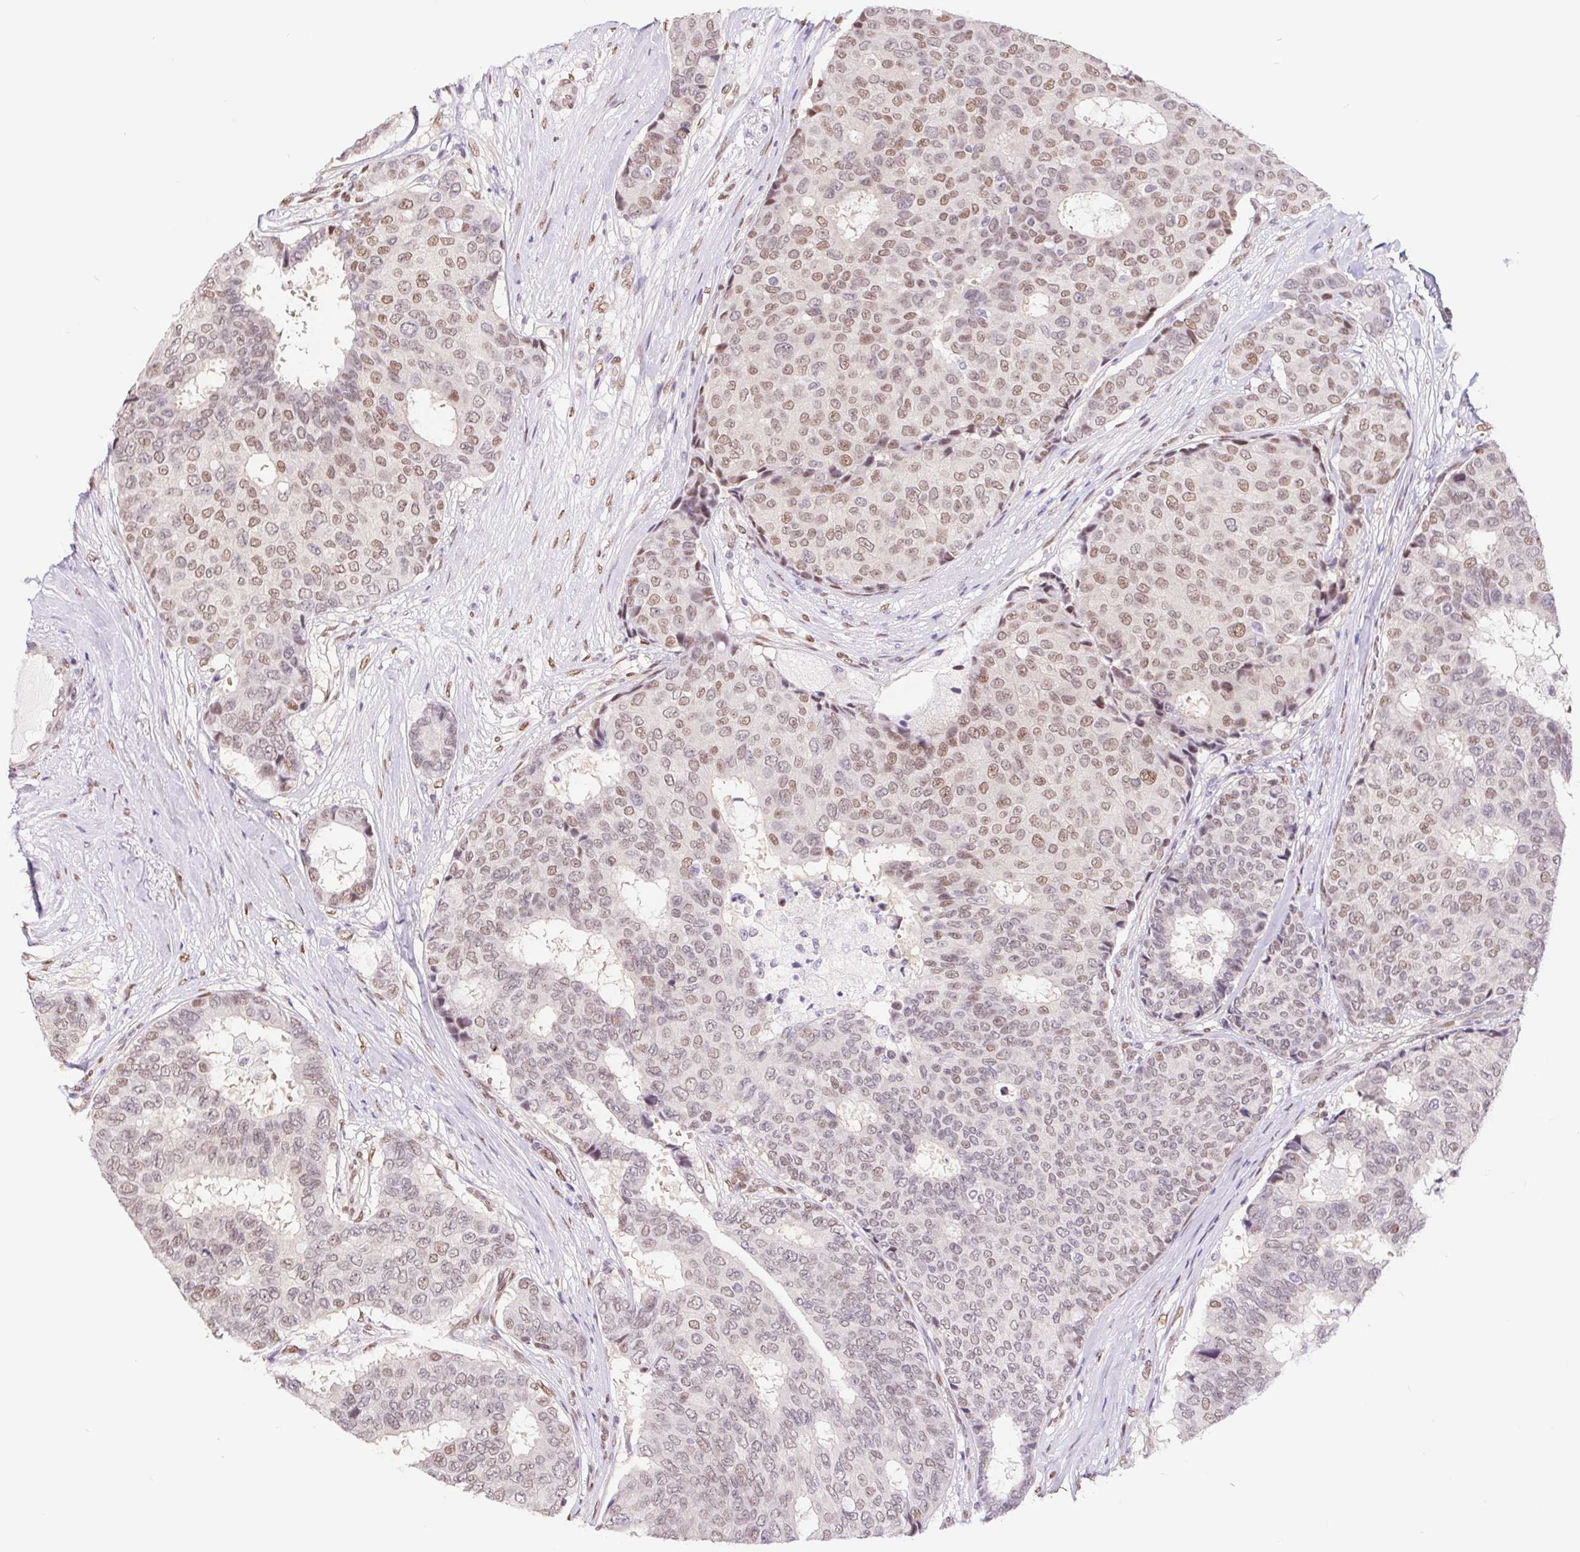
{"staining": {"intensity": "weak", "quantity": ">75%", "location": "nuclear"}, "tissue": "breast cancer", "cell_type": "Tumor cells", "image_type": "cancer", "snomed": [{"axis": "morphology", "description": "Duct carcinoma"}, {"axis": "topography", "description": "Breast"}], "caption": "About >75% of tumor cells in breast cancer (intraductal carcinoma) display weak nuclear protein staining as visualized by brown immunohistochemical staining.", "gene": "CAND1", "patient": {"sex": "female", "age": 75}}